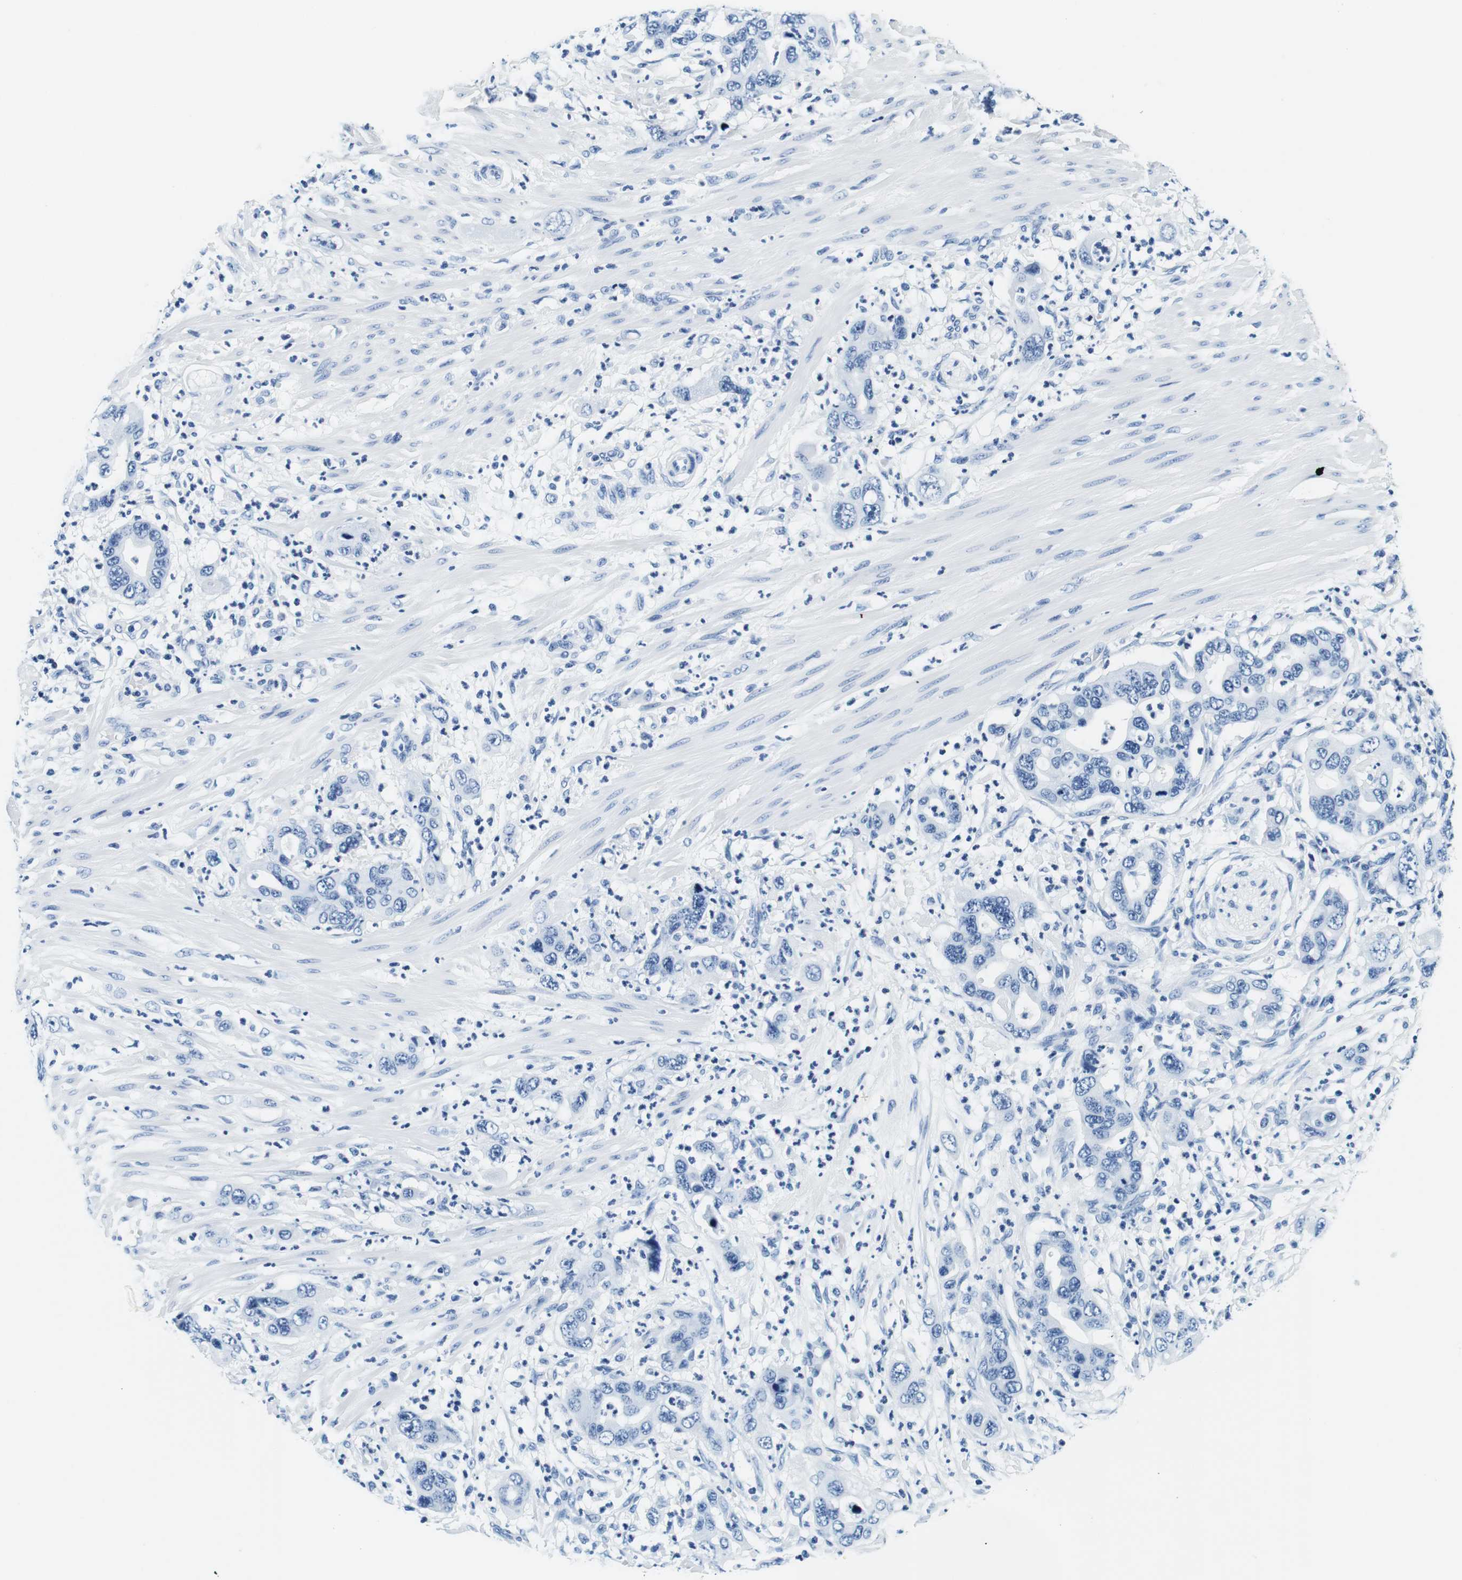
{"staining": {"intensity": "negative", "quantity": "none", "location": "none"}, "tissue": "pancreatic cancer", "cell_type": "Tumor cells", "image_type": "cancer", "snomed": [{"axis": "morphology", "description": "Adenocarcinoma, NOS"}, {"axis": "topography", "description": "Pancreas"}], "caption": "High power microscopy micrograph of an immunohistochemistry (IHC) image of adenocarcinoma (pancreatic), revealing no significant staining in tumor cells.", "gene": "ELANE", "patient": {"sex": "female", "age": 71}}